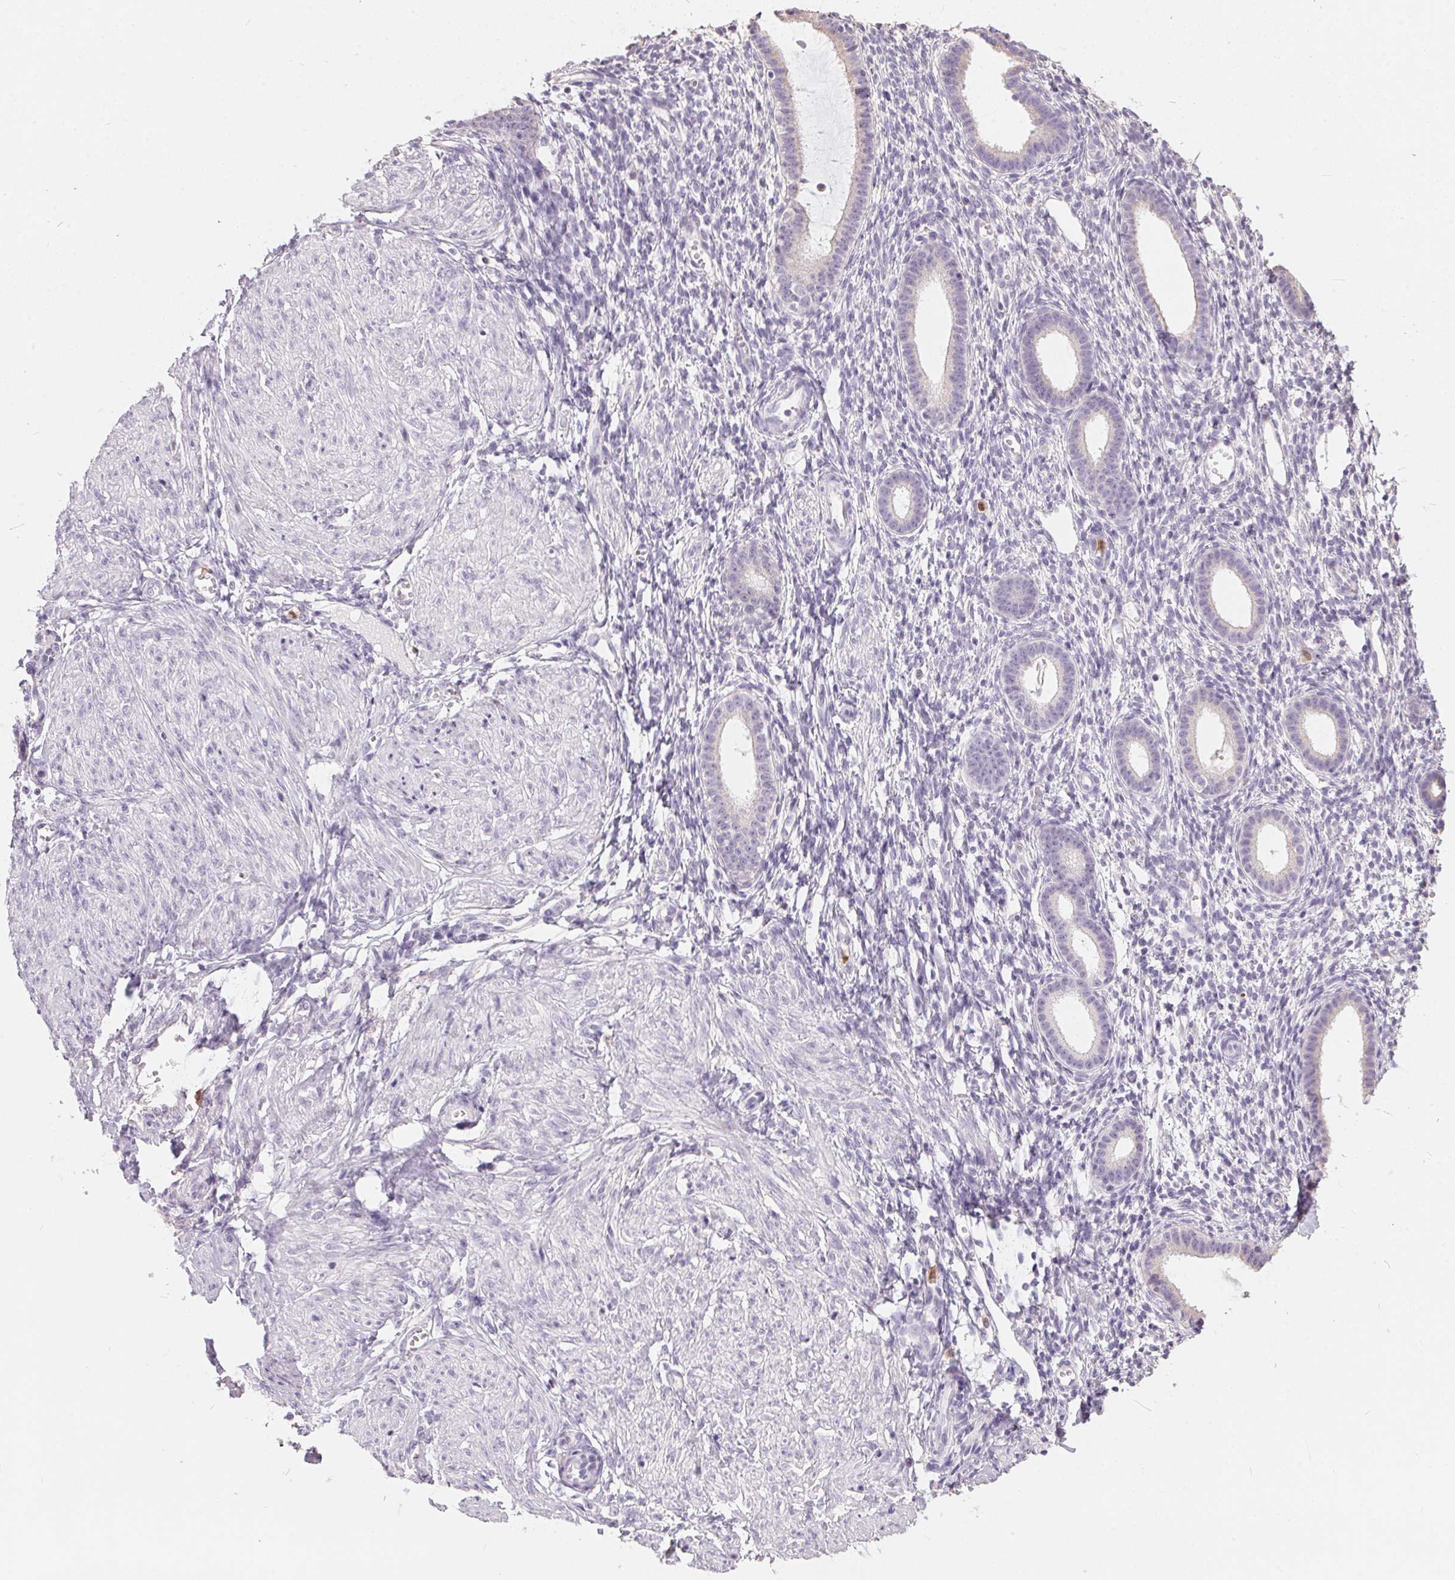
{"staining": {"intensity": "negative", "quantity": "none", "location": "none"}, "tissue": "endometrium", "cell_type": "Cells in endometrial stroma", "image_type": "normal", "snomed": [{"axis": "morphology", "description": "Normal tissue, NOS"}, {"axis": "topography", "description": "Endometrium"}], "caption": "DAB (3,3'-diaminobenzidine) immunohistochemical staining of normal endometrium demonstrates no significant staining in cells in endometrial stroma.", "gene": "SERPINB1", "patient": {"sex": "female", "age": 36}}